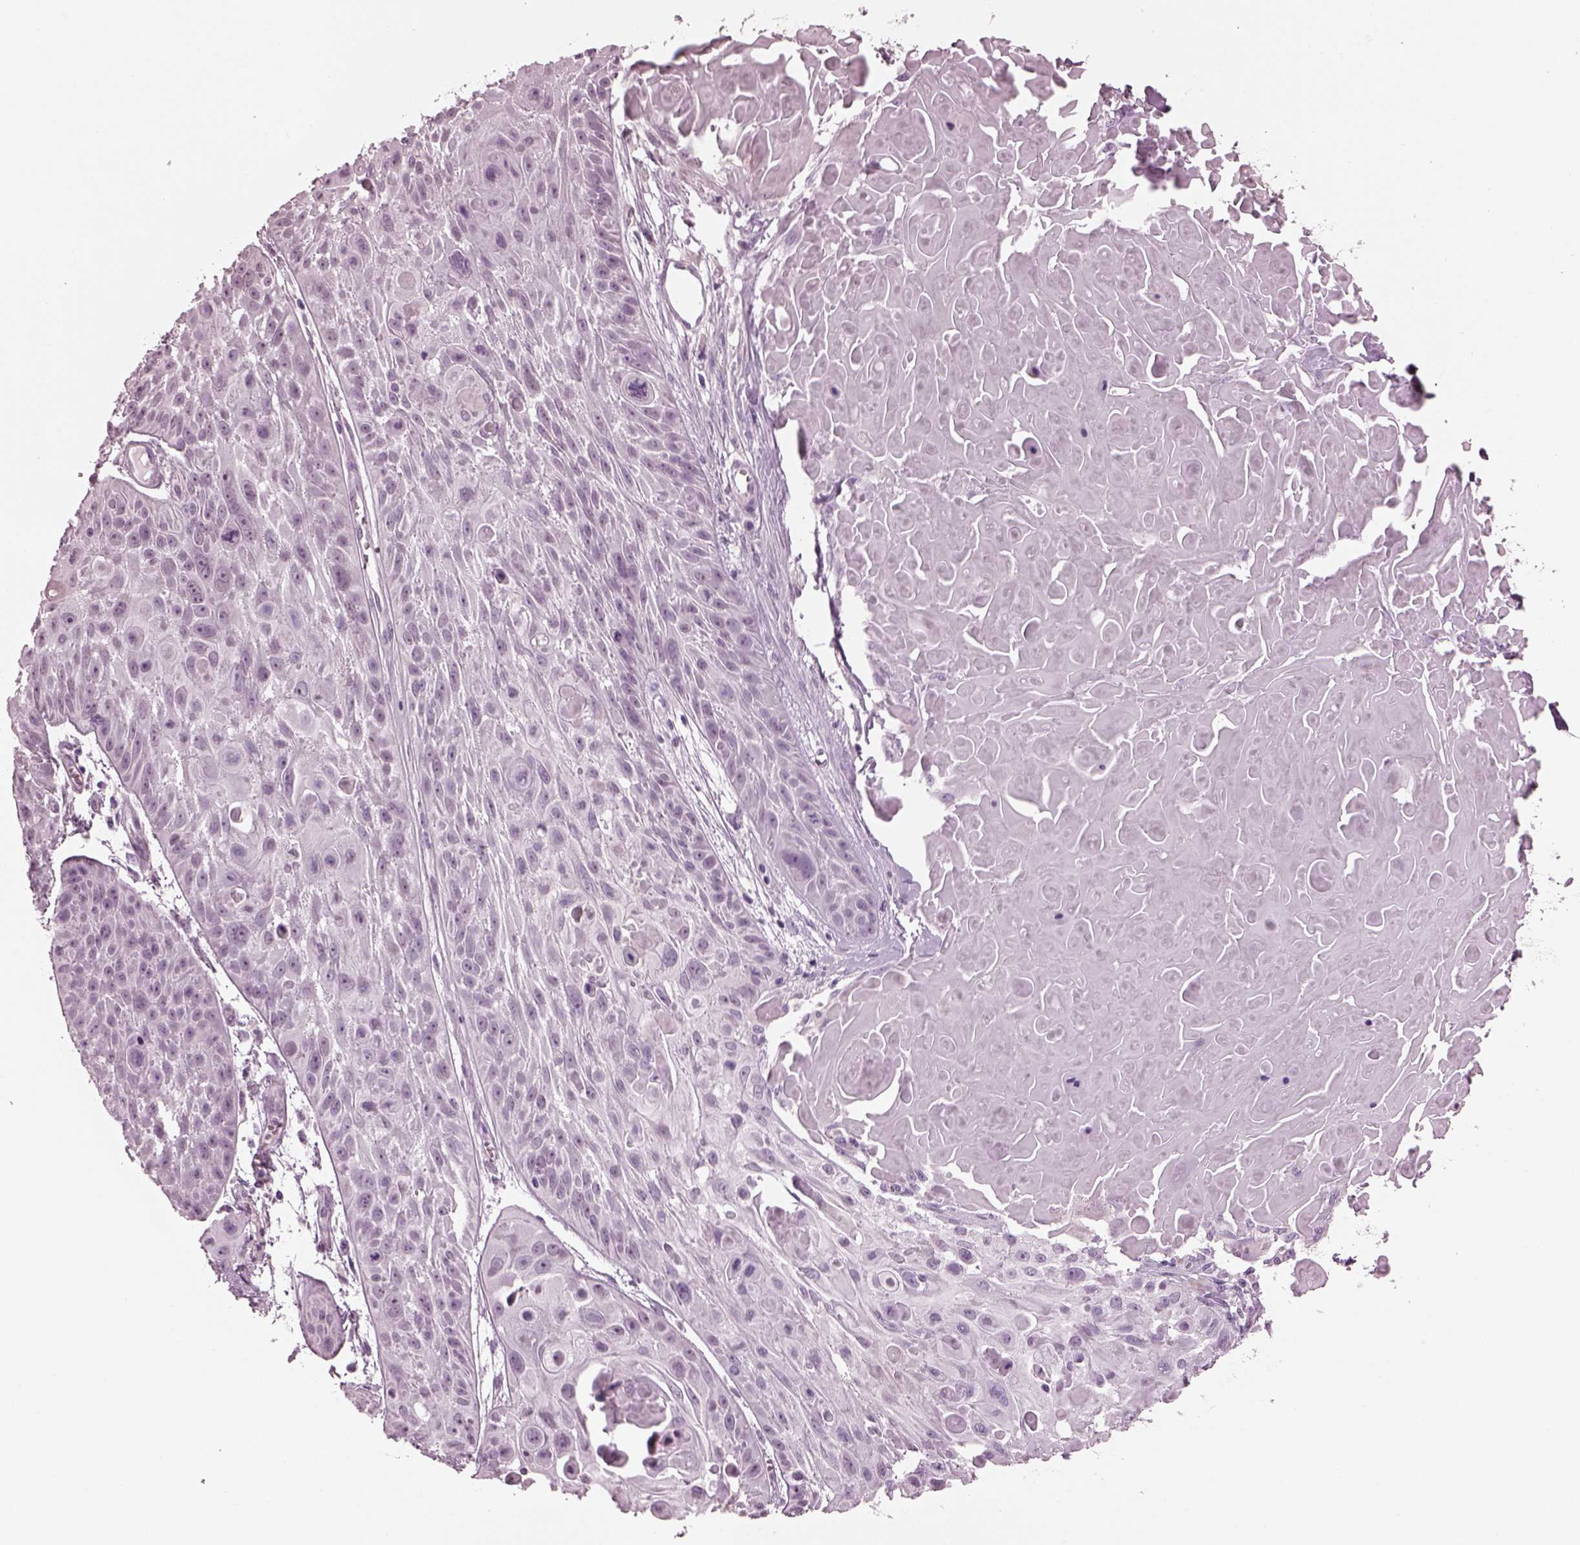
{"staining": {"intensity": "negative", "quantity": "none", "location": "none"}, "tissue": "skin cancer", "cell_type": "Tumor cells", "image_type": "cancer", "snomed": [{"axis": "morphology", "description": "Squamous cell carcinoma, NOS"}, {"axis": "topography", "description": "Skin"}, {"axis": "topography", "description": "Anal"}], "caption": "Histopathology image shows no protein positivity in tumor cells of skin cancer (squamous cell carcinoma) tissue.", "gene": "SLC6A17", "patient": {"sex": "female", "age": 75}}